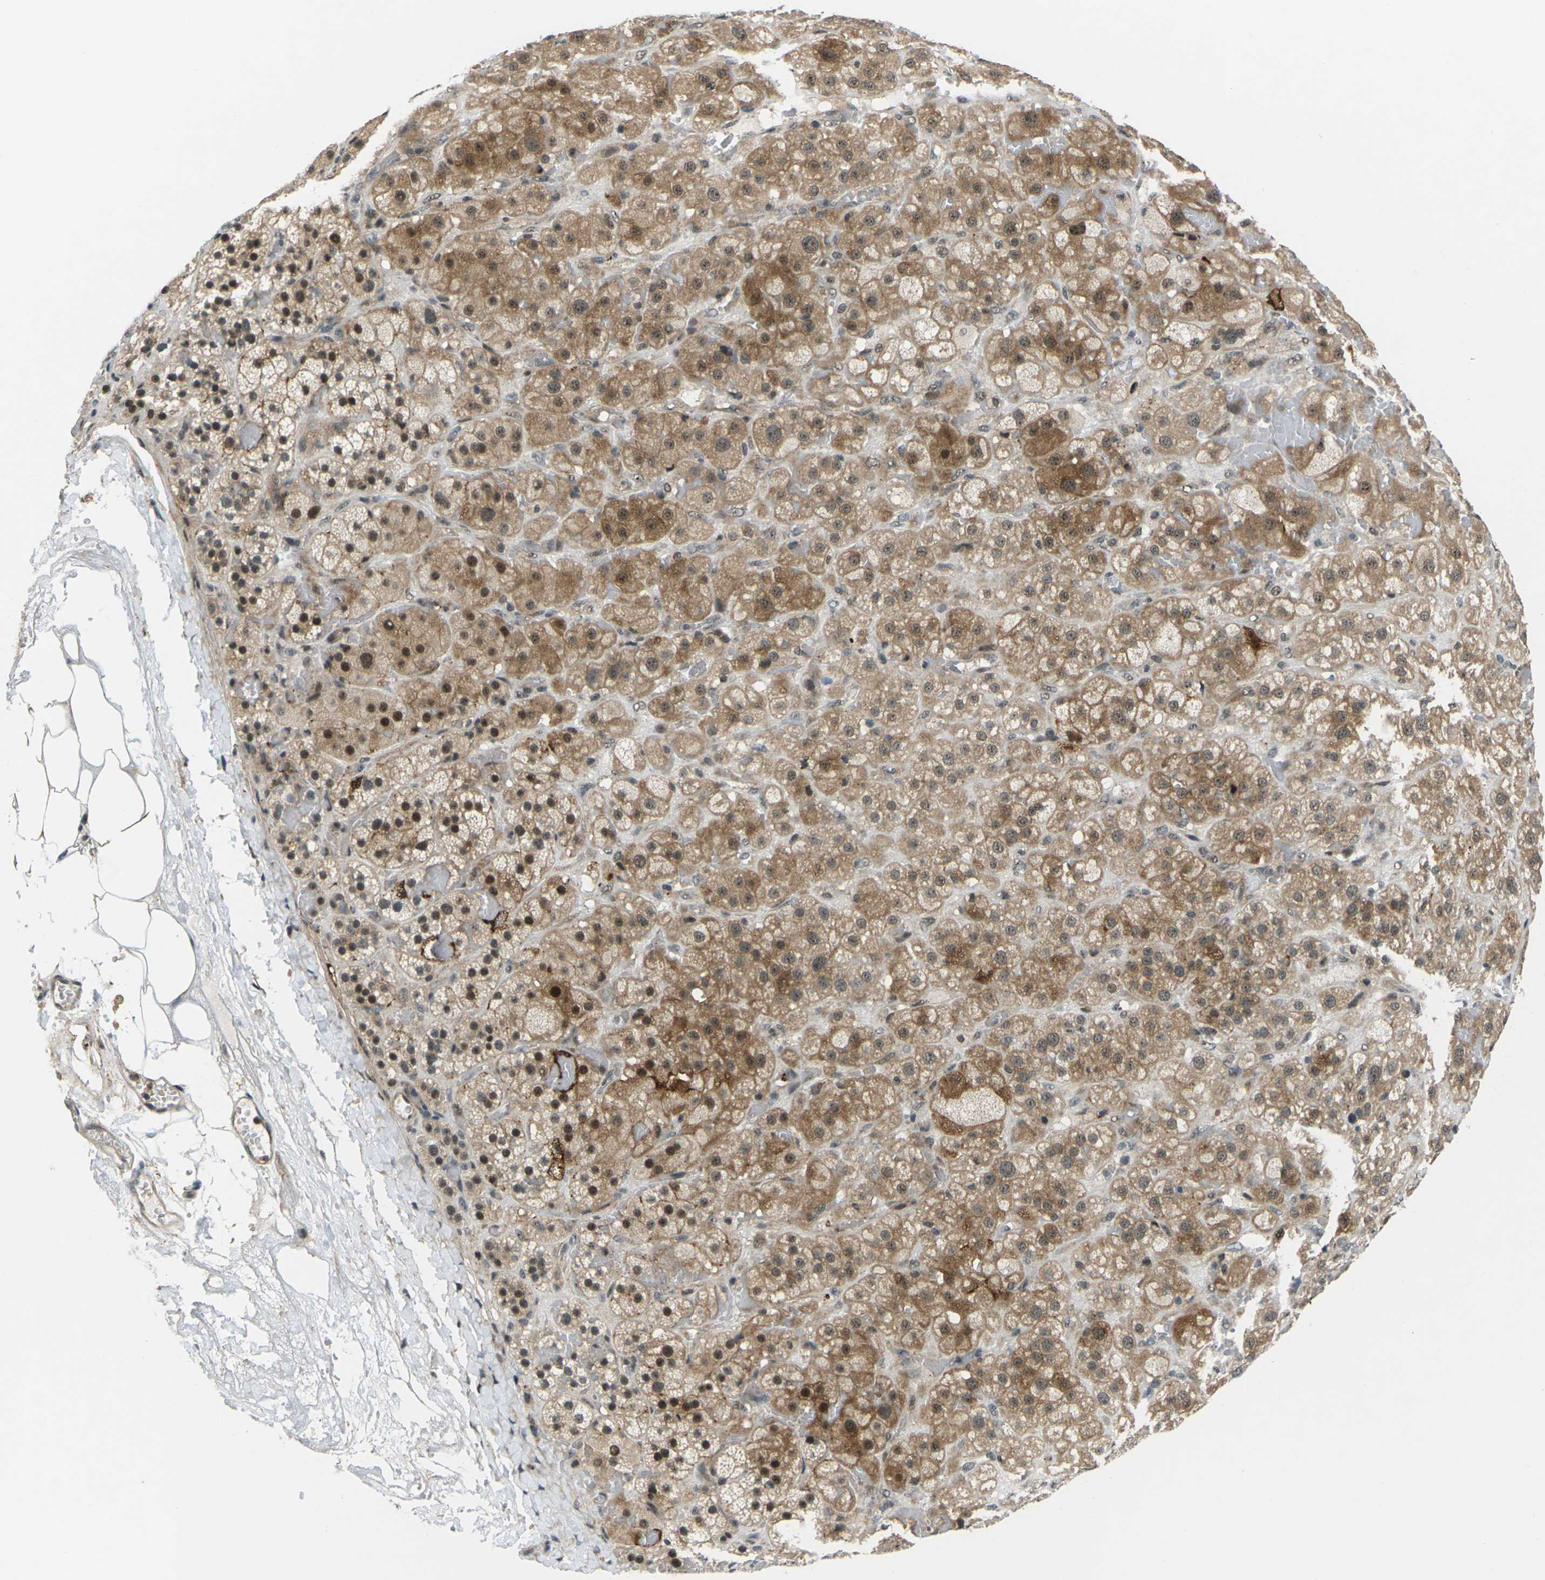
{"staining": {"intensity": "moderate", "quantity": ">75%", "location": "cytoplasmic/membranous,nuclear"}, "tissue": "adrenal gland", "cell_type": "Glandular cells", "image_type": "normal", "snomed": [{"axis": "morphology", "description": "Normal tissue, NOS"}, {"axis": "topography", "description": "Adrenal gland"}], "caption": "IHC histopathology image of unremarkable adrenal gland: adrenal gland stained using immunohistochemistry displays medium levels of moderate protein expression localized specifically in the cytoplasmic/membranous,nuclear of glandular cells, appearing as a cytoplasmic/membranous,nuclear brown color.", "gene": "UBE2S", "patient": {"sex": "female", "age": 47}}